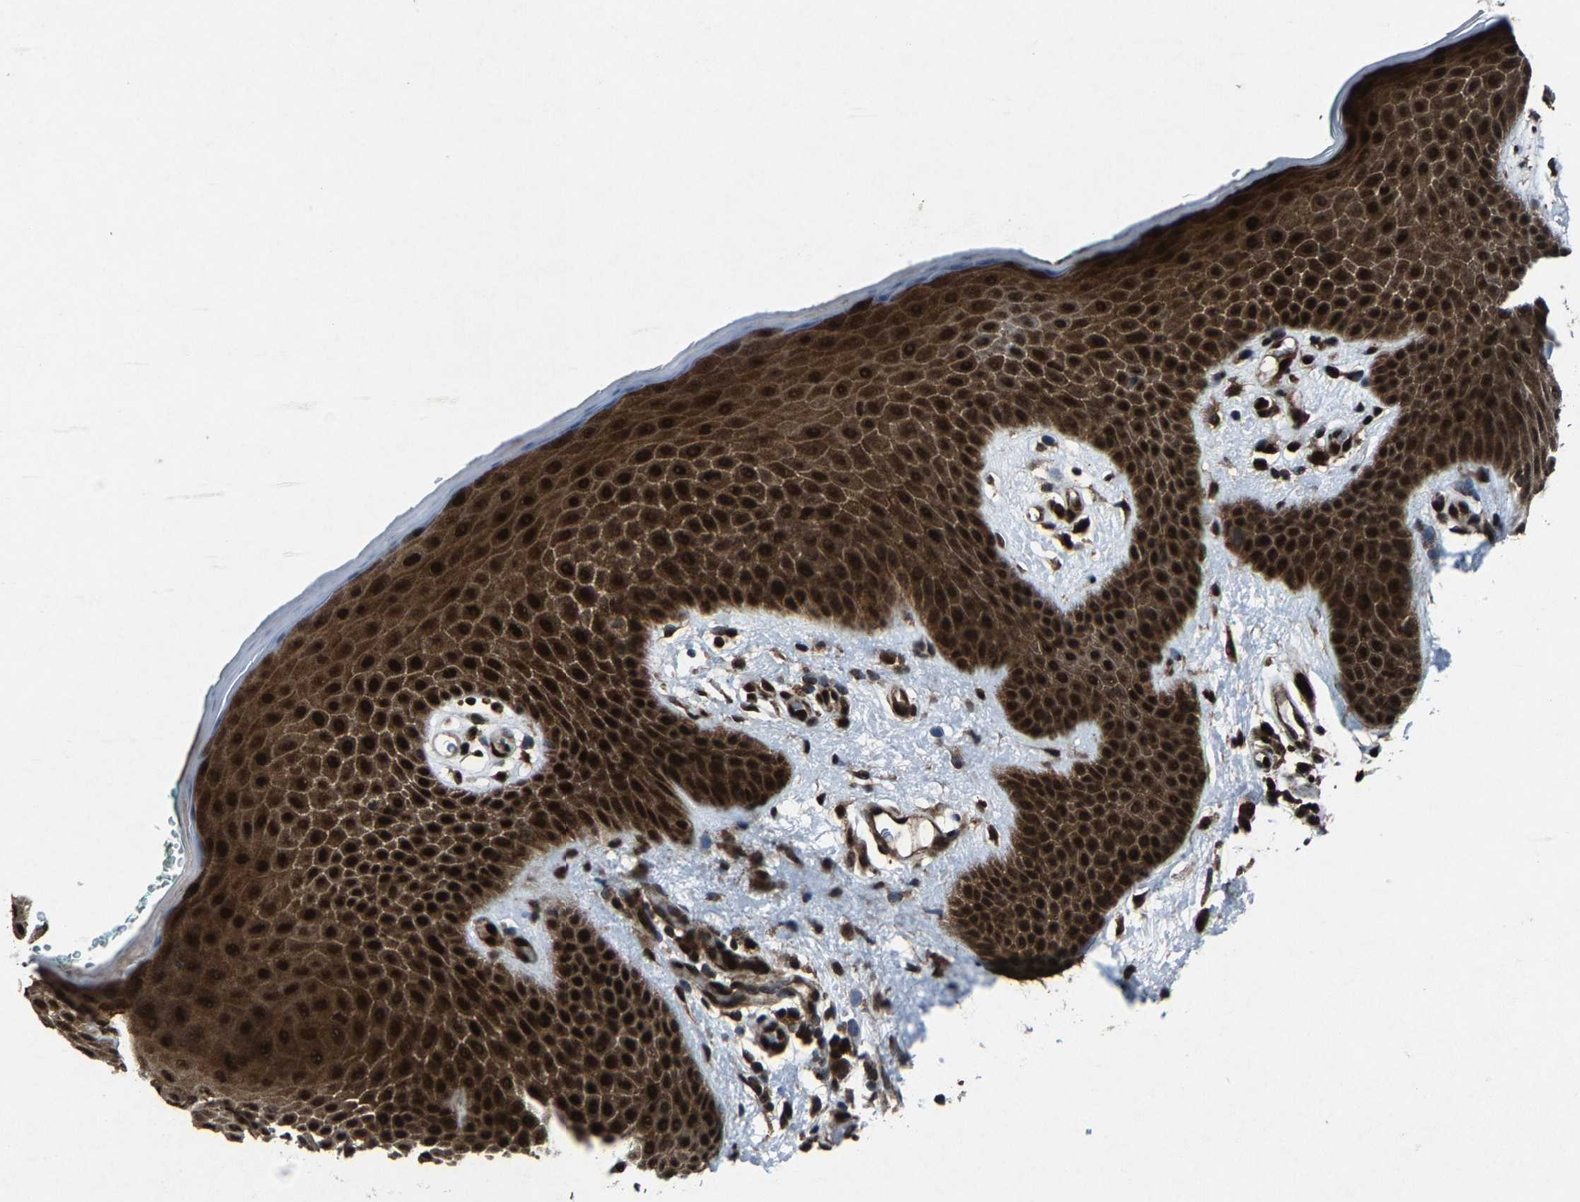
{"staining": {"intensity": "strong", "quantity": ">75%", "location": "cytoplasmic/membranous,nuclear"}, "tissue": "skin", "cell_type": "Epidermal cells", "image_type": "normal", "snomed": [{"axis": "morphology", "description": "Normal tissue, NOS"}, {"axis": "topography", "description": "Anal"}], "caption": "High-magnification brightfield microscopy of unremarkable skin stained with DAB (3,3'-diaminobenzidine) (brown) and counterstained with hematoxylin (blue). epidermal cells exhibit strong cytoplasmic/membranous,nuclear staining is seen in about>75% of cells. (Stains: DAB in brown, nuclei in blue, Microscopy: brightfield microscopy at high magnification).", "gene": "ATXN3", "patient": {"sex": "male", "age": 74}}